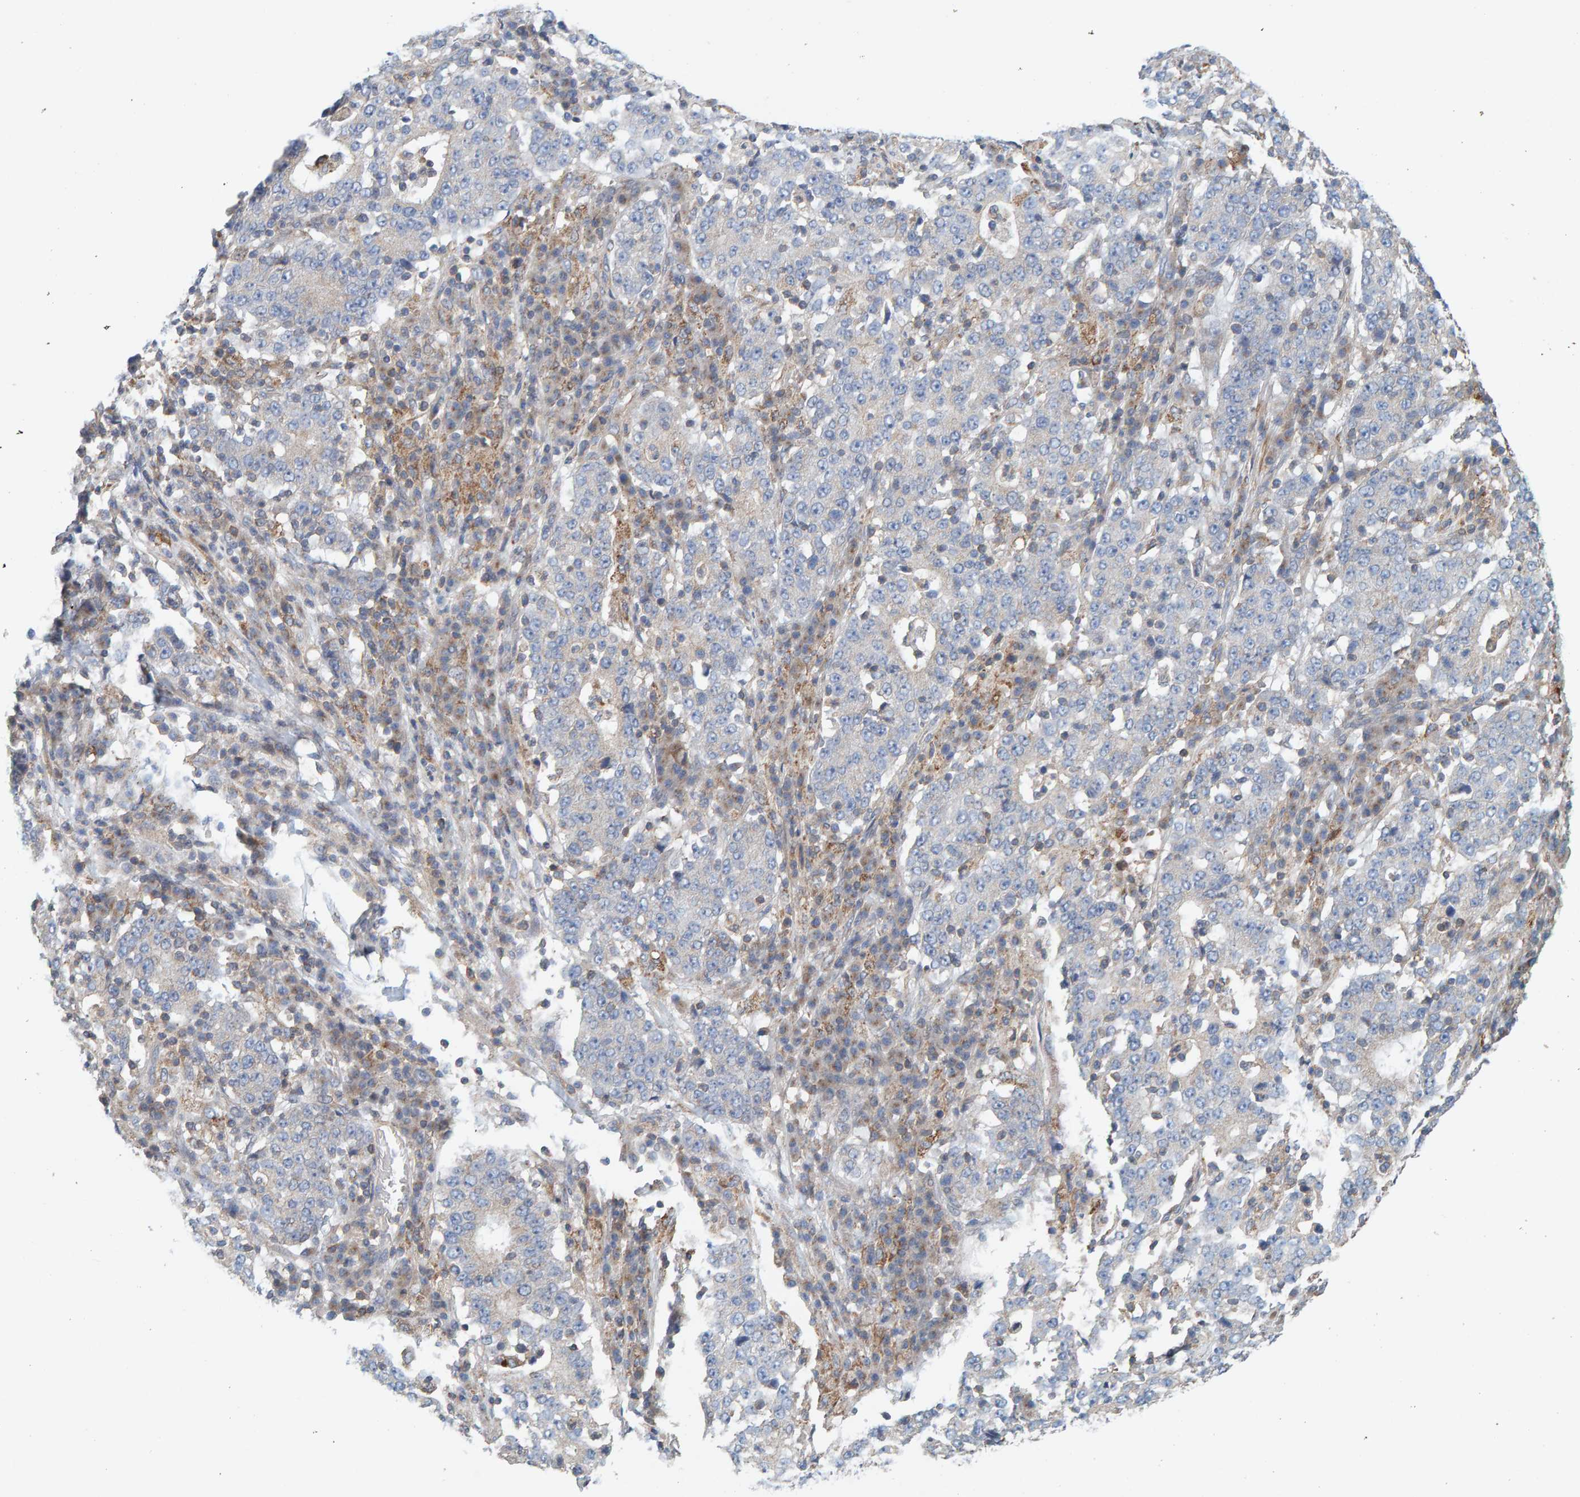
{"staining": {"intensity": "negative", "quantity": "none", "location": "none"}, "tissue": "stomach cancer", "cell_type": "Tumor cells", "image_type": "cancer", "snomed": [{"axis": "morphology", "description": "Adenocarcinoma, NOS"}, {"axis": "topography", "description": "Stomach"}], "caption": "The image displays no significant positivity in tumor cells of stomach adenocarcinoma.", "gene": "UBAP1", "patient": {"sex": "male", "age": 59}}